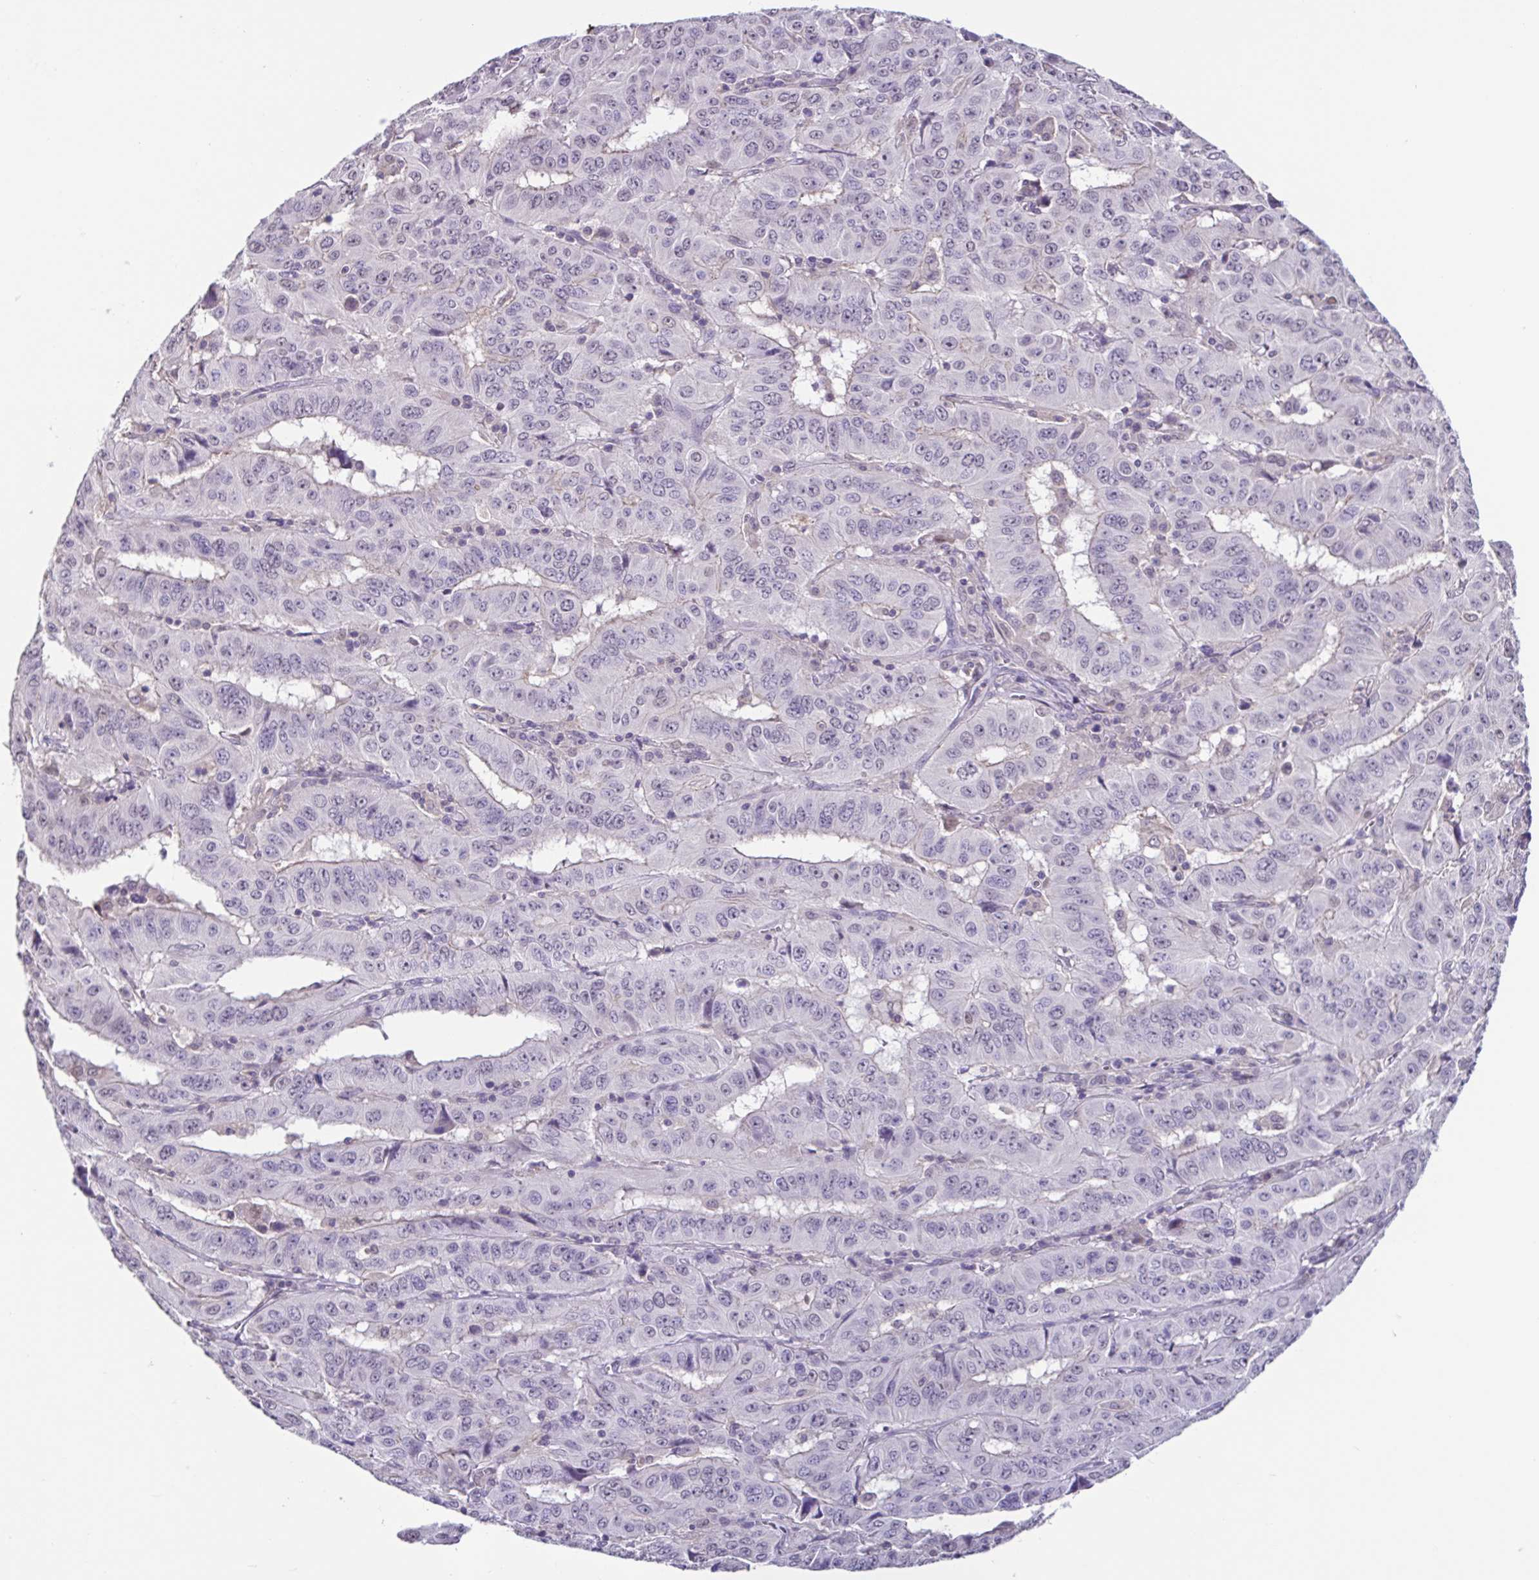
{"staining": {"intensity": "negative", "quantity": "none", "location": "none"}, "tissue": "pancreatic cancer", "cell_type": "Tumor cells", "image_type": "cancer", "snomed": [{"axis": "morphology", "description": "Adenocarcinoma, NOS"}, {"axis": "topography", "description": "Pancreas"}], "caption": "High magnification brightfield microscopy of pancreatic adenocarcinoma stained with DAB (3,3'-diaminobenzidine) (brown) and counterstained with hematoxylin (blue): tumor cells show no significant staining.", "gene": "ACTRT3", "patient": {"sex": "male", "age": 63}}